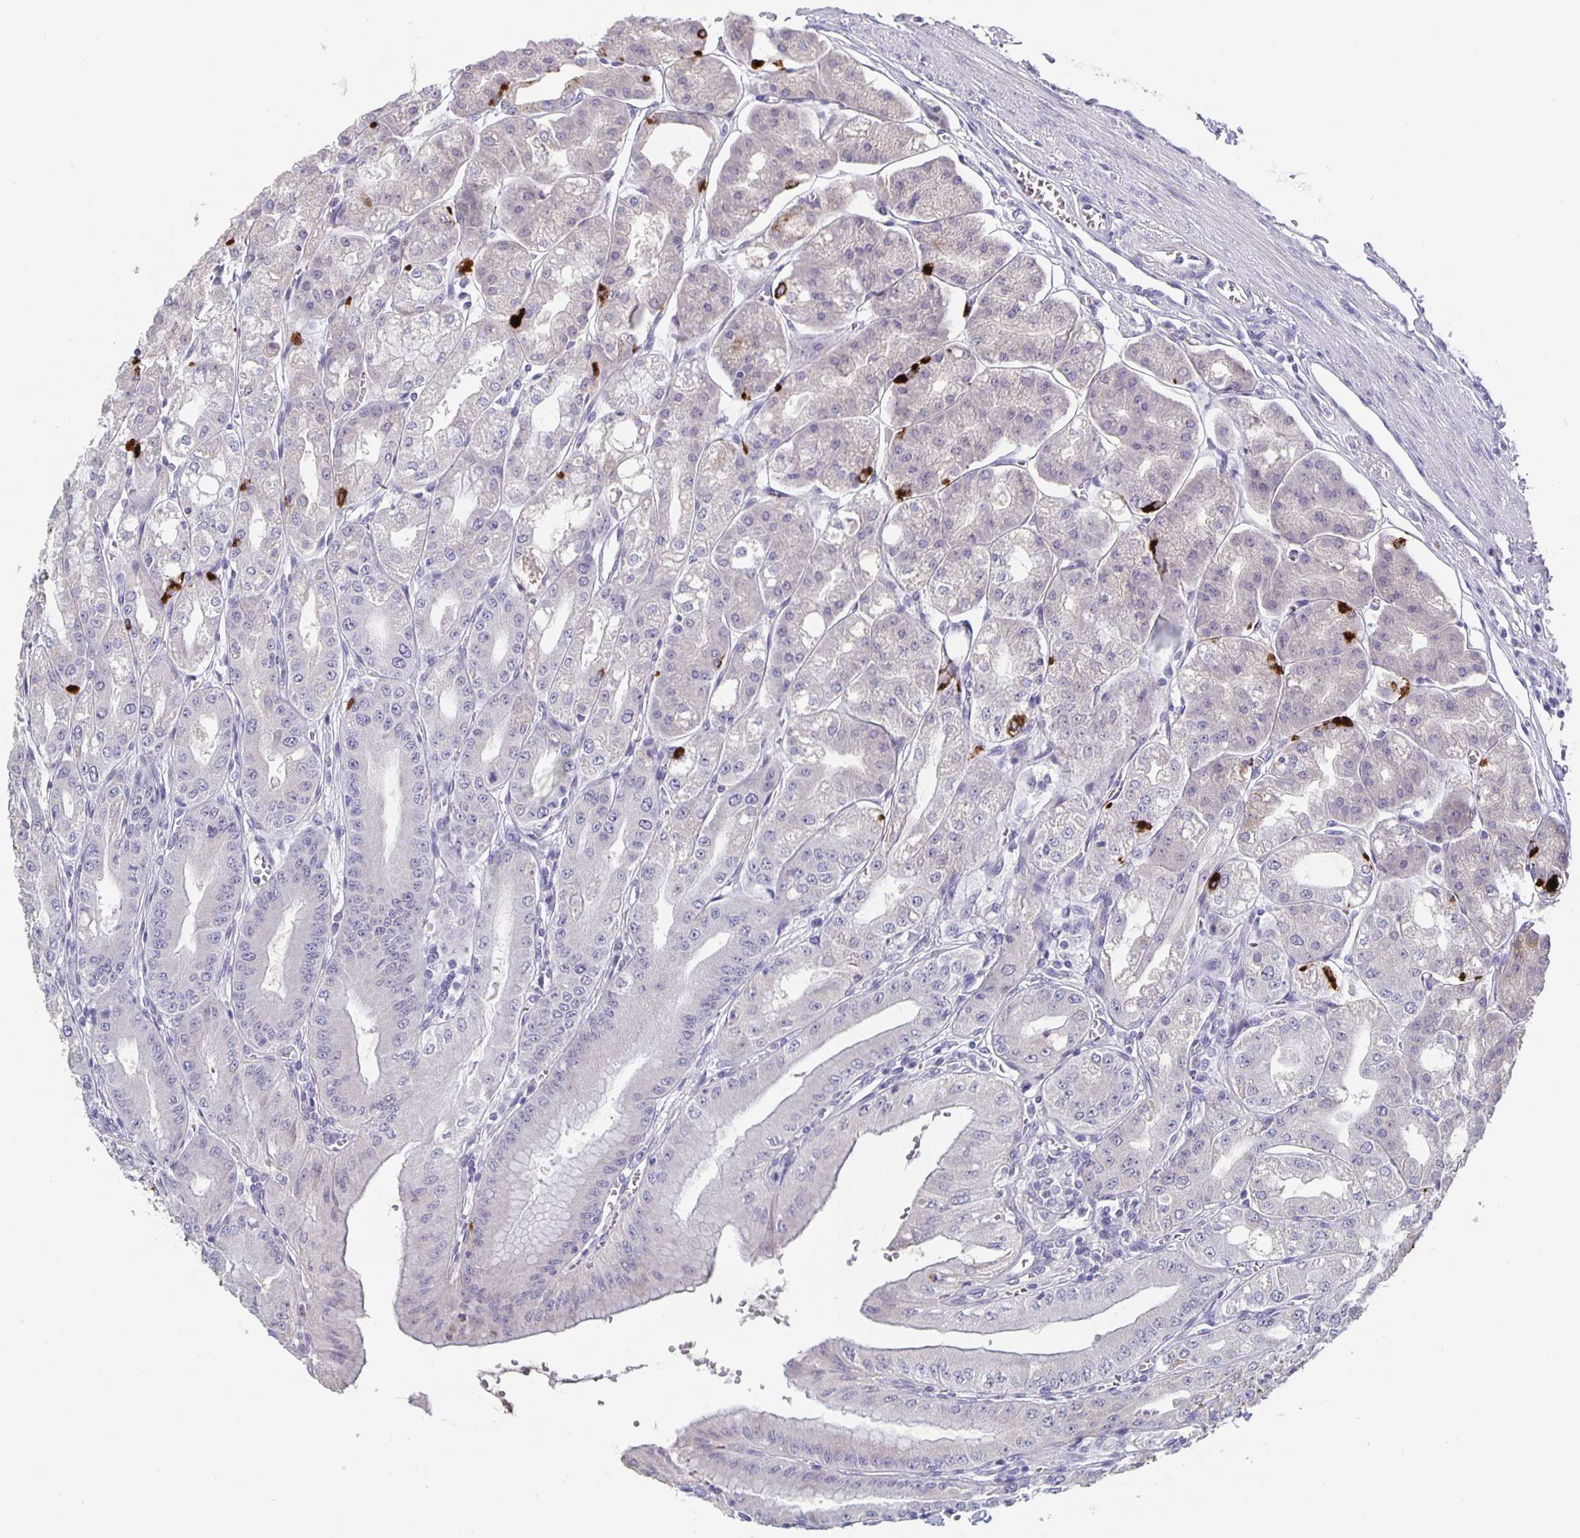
{"staining": {"intensity": "strong", "quantity": "<25%", "location": "cytoplasmic/membranous"}, "tissue": "stomach", "cell_type": "Glandular cells", "image_type": "normal", "snomed": [{"axis": "morphology", "description": "Normal tissue, NOS"}, {"axis": "topography", "description": "Stomach, lower"}], "caption": "This is an image of IHC staining of benign stomach, which shows strong positivity in the cytoplasmic/membranous of glandular cells.", "gene": "GDF15", "patient": {"sex": "male", "age": 71}}